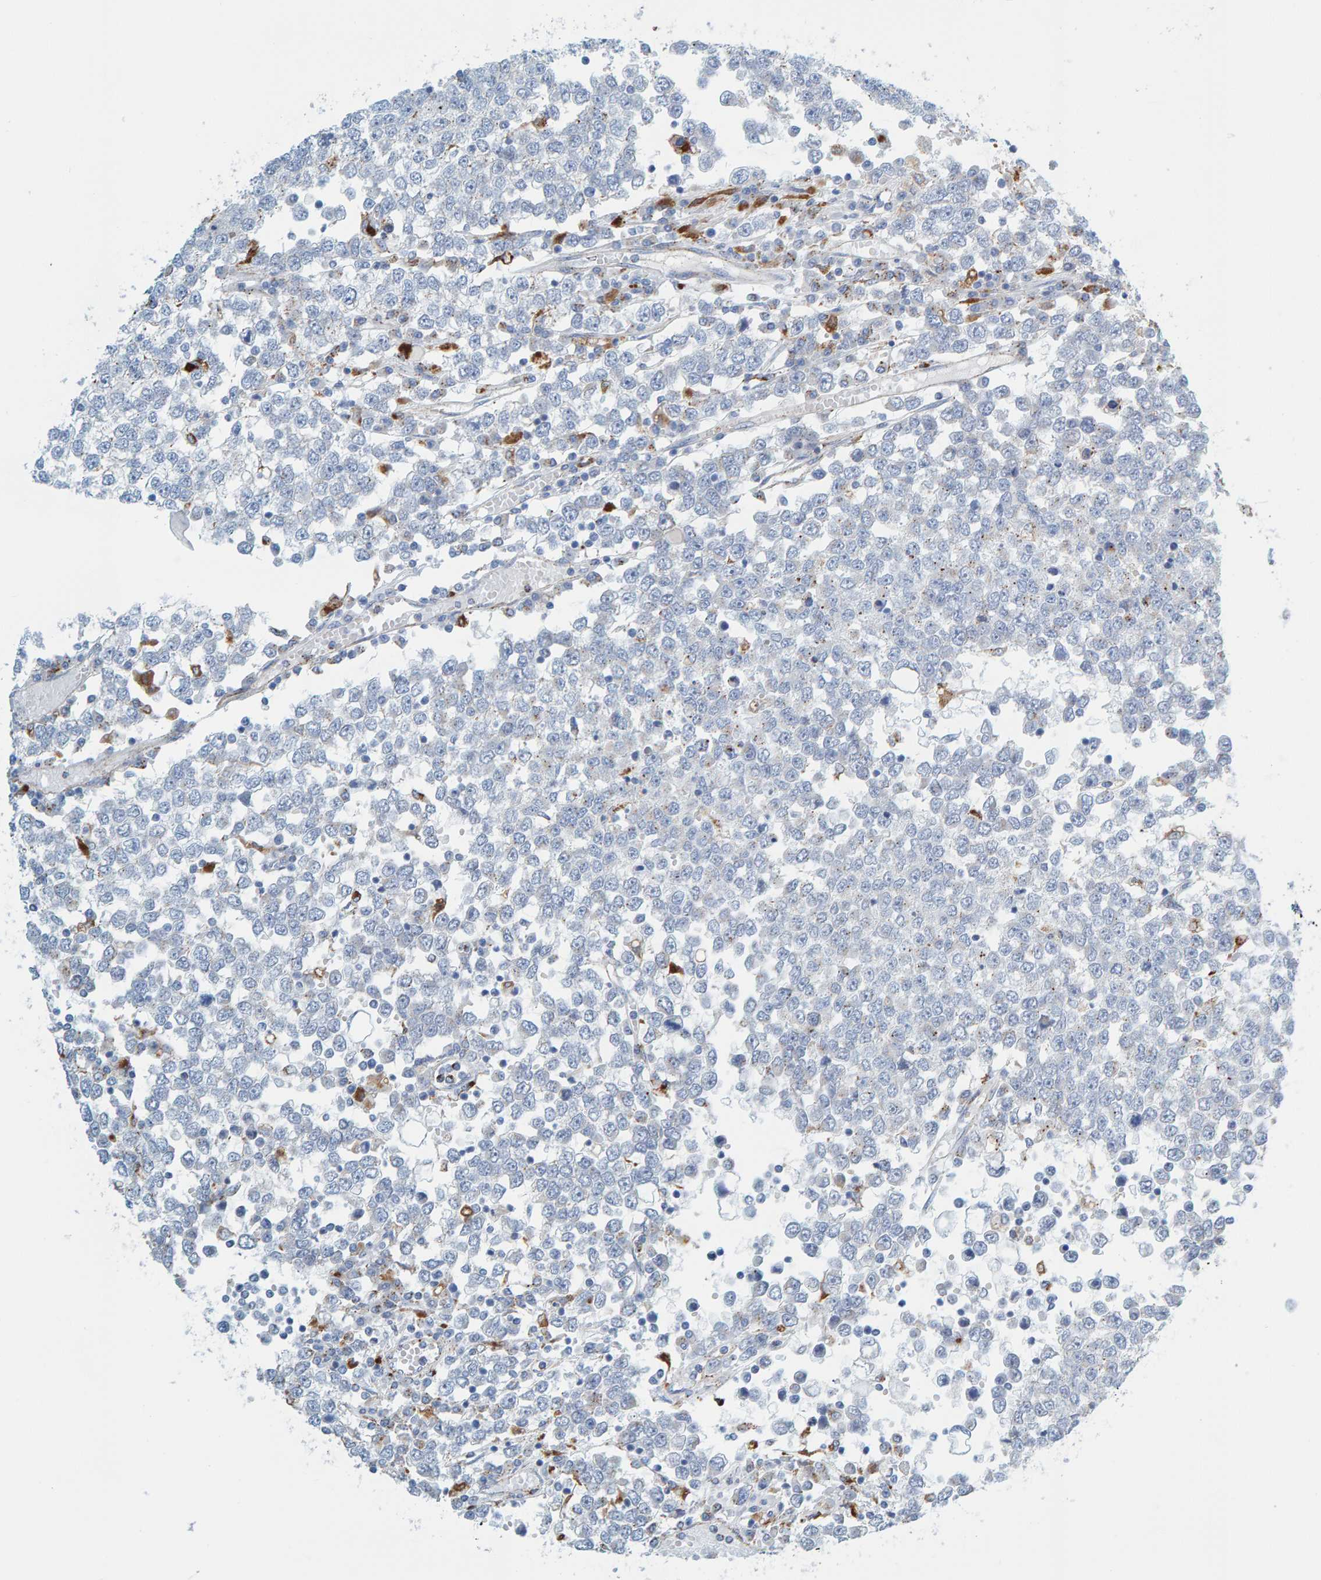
{"staining": {"intensity": "negative", "quantity": "none", "location": "none"}, "tissue": "testis cancer", "cell_type": "Tumor cells", "image_type": "cancer", "snomed": [{"axis": "morphology", "description": "Seminoma, NOS"}, {"axis": "topography", "description": "Testis"}], "caption": "Human testis cancer (seminoma) stained for a protein using immunohistochemistry (IHC) displays no positivity in tumor cells.", "gene": "BIN3", "patient": {"sex": "male", "age": 65}}